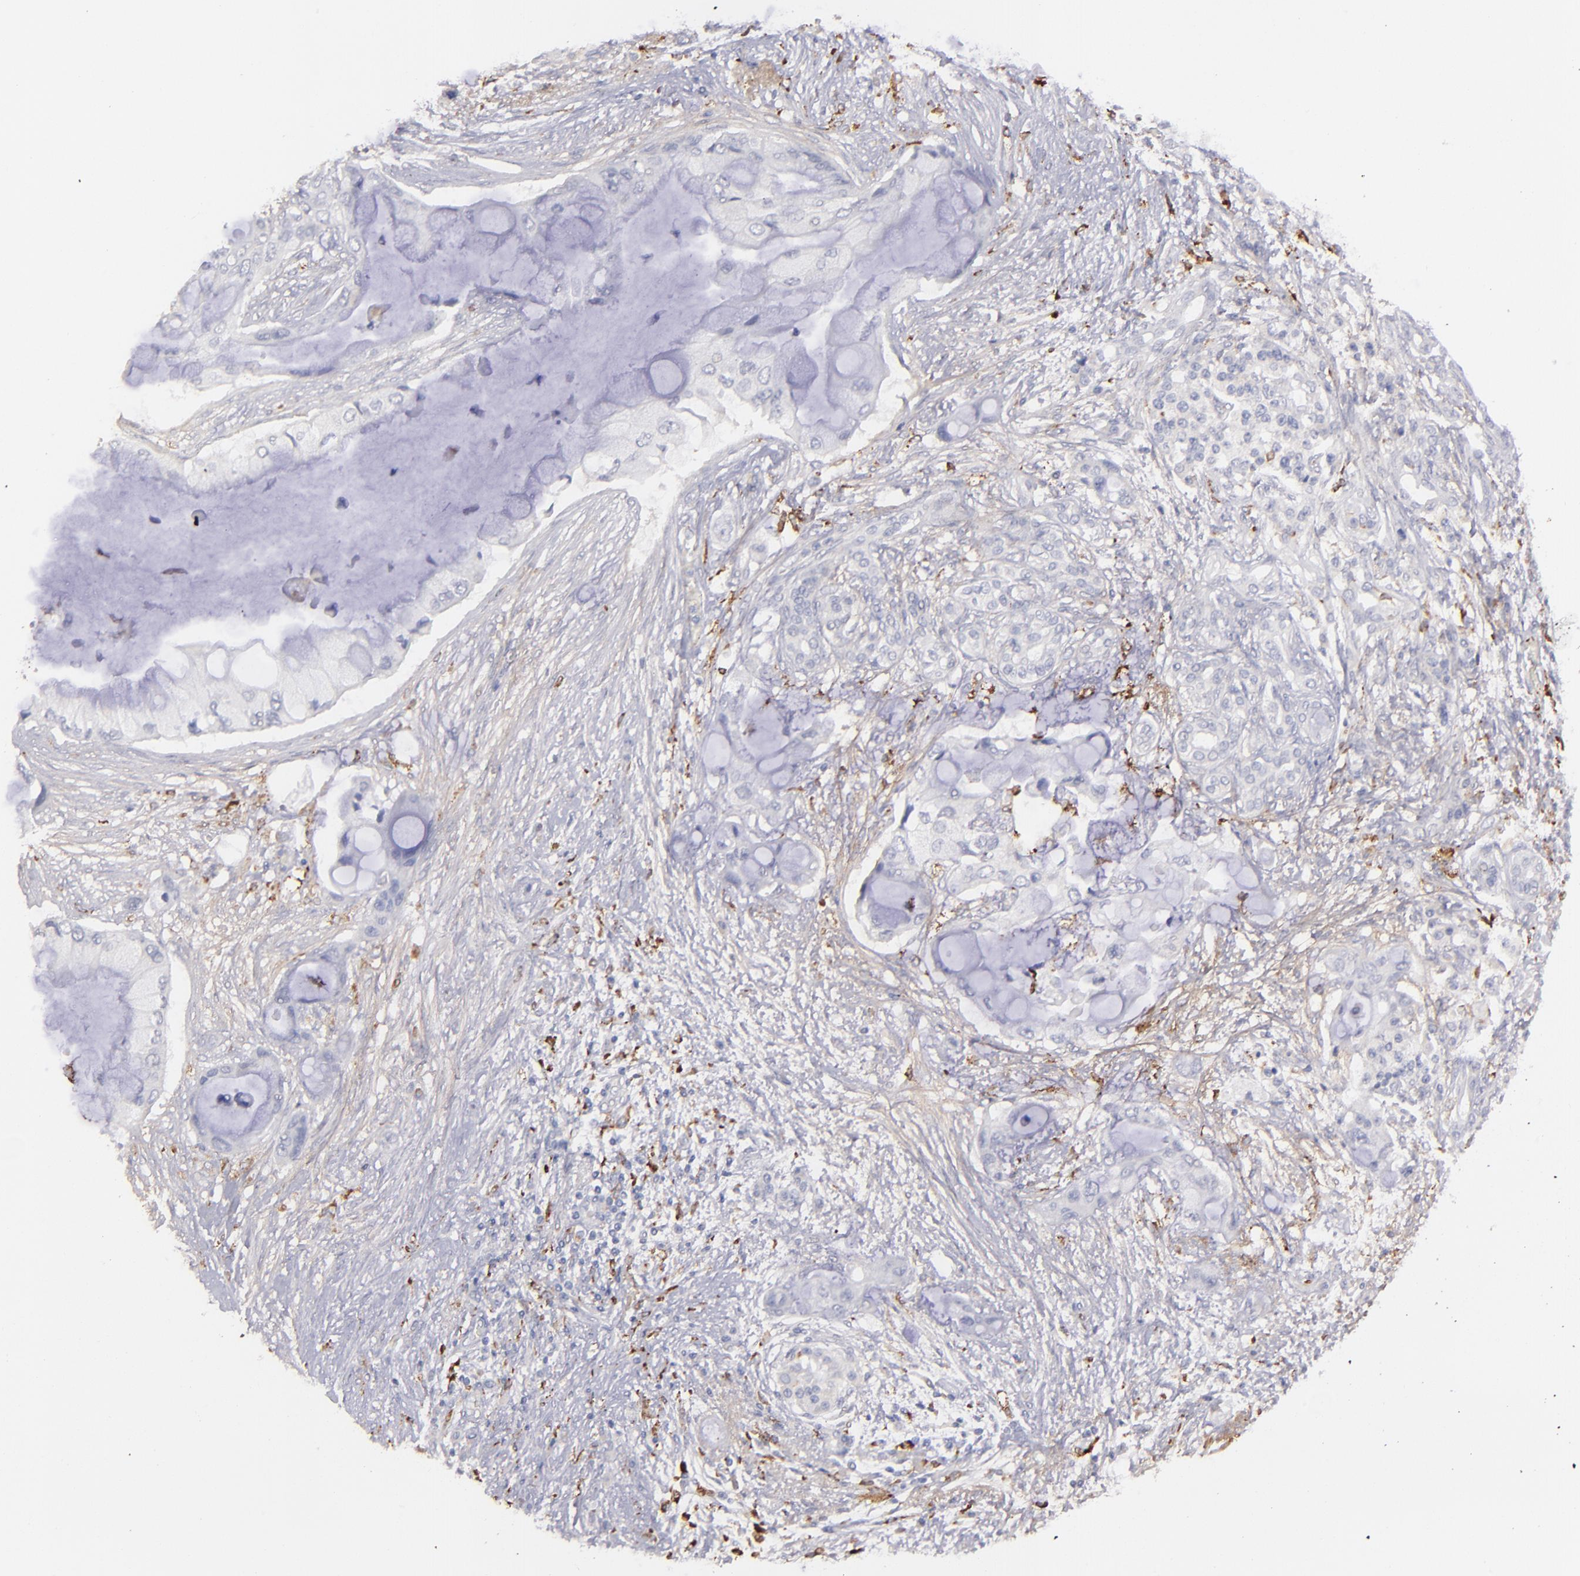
{"staining": {"intensity": "negative", "quantity": "none", "location": "none"}, "tissue": "pancreatic cancer", "cell_type": "Tumor cells", "image_type": "cancer", "snomed": [{"axis": "morphology", "description": "Adenocarcinoma, NOS"}, {"axis": "topography", "description": "Pancreas"}], "caption": "Photomicrograph shows no significant protein staining in tumor cells of pancreatic cancer. (DAB (3,3'-diaminobenzidine) immunohistochemistry (IHC), high magnification).", "gene": "C1QA", "patient": {"sex": "female", "age": 59}}